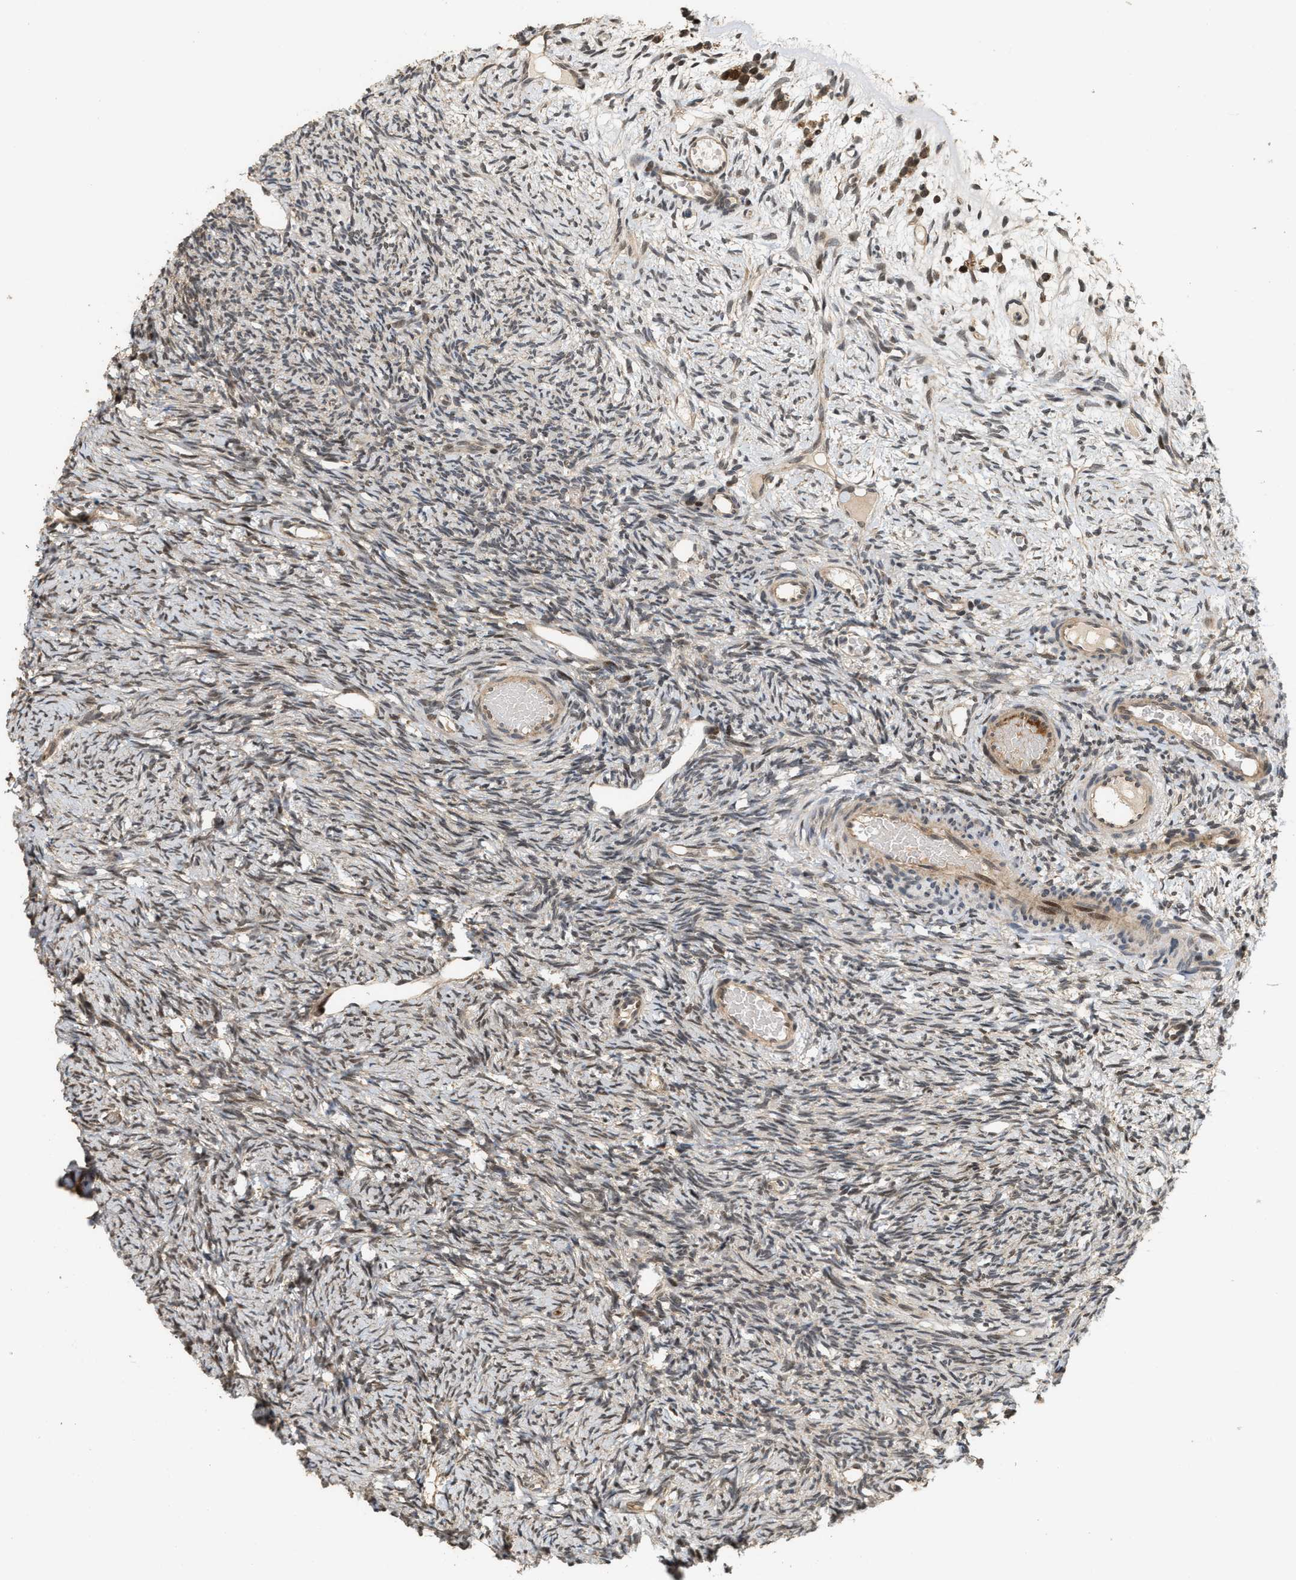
{"staining": {"intensity": "weak", "quantity": ">75%", "location": "cytoplasmic/membranous,nuclear"}, "tissue": "ovary", "cell_type": "Ovarian stroma cells", "image_type": "normal", "snomed": [{"axis": "morphology", "description": "Normal tissue, NOS"}, {"axis": "topography", "description": "Ovary"}], "caption": "This image exhibits unremarkable ovary stained with IHC to label a protein in brown. The cytoplasmic/membranous,nuclear of ovarian stroma cells show weak positivity for the protein. Nuclei are counter-stained blue.", "gene": "ELP2", "patient": {"sex": "female", "age": 33}}